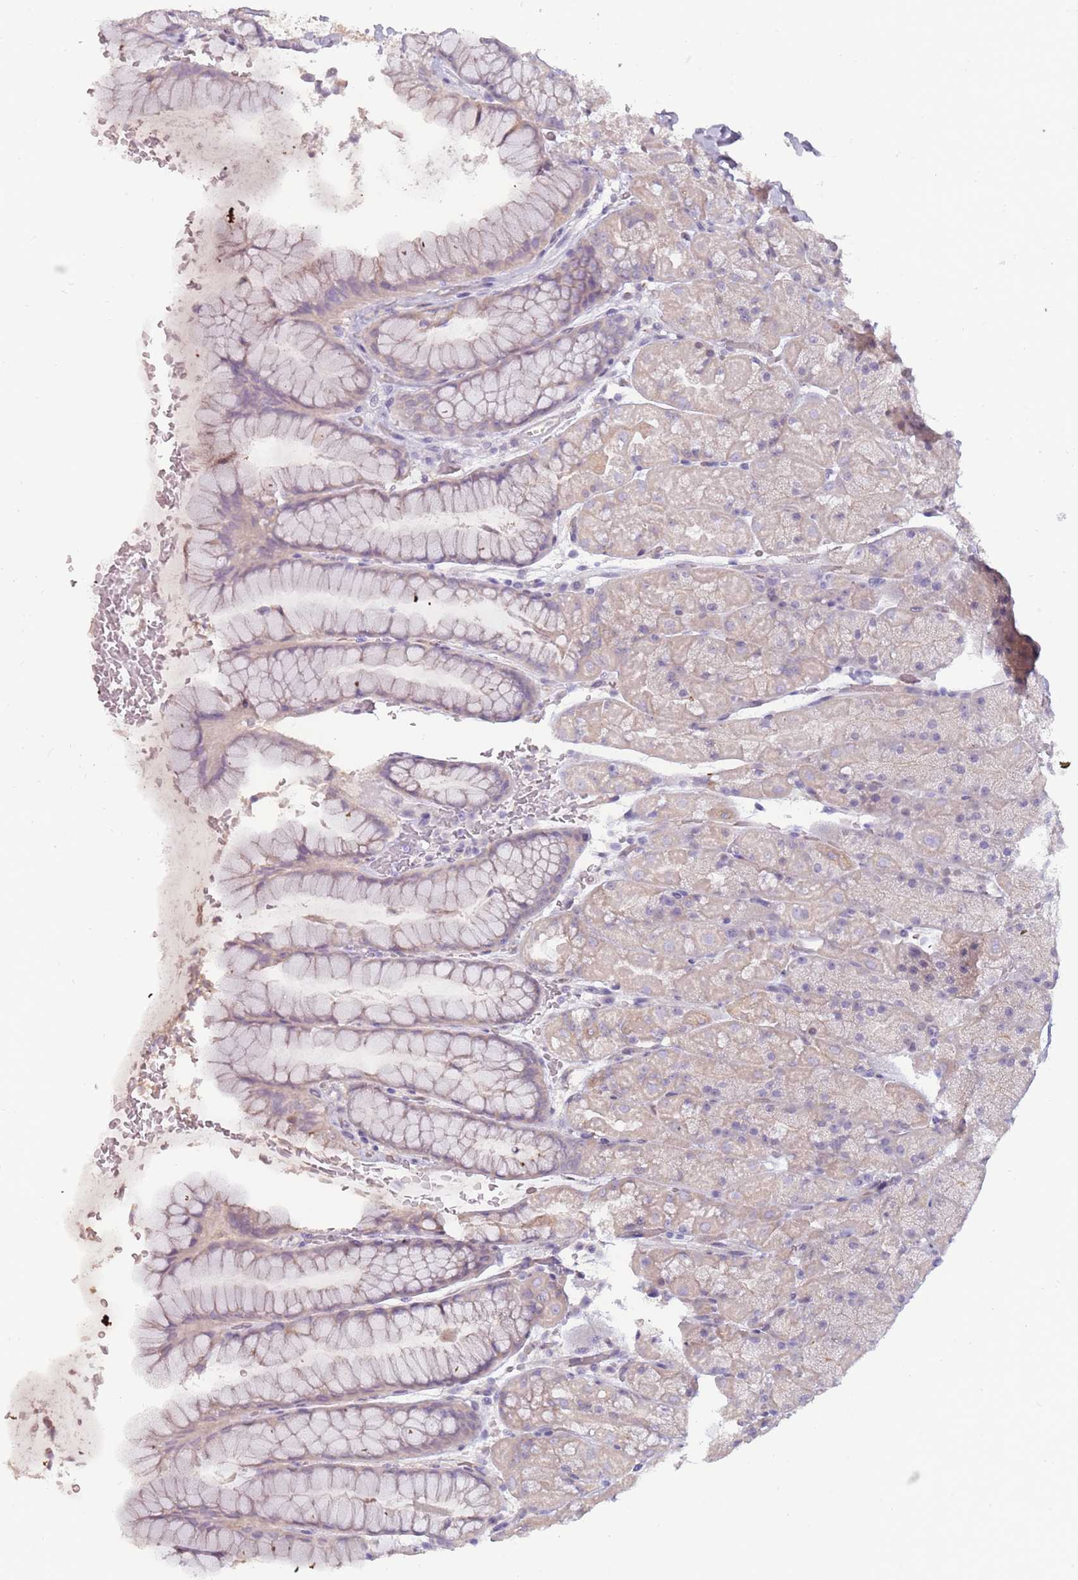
{"staining": {"intensity": "negative", "quantity": "none", "location": "none"}, "tissue": "stomach", "cell_type": "Glandular cells", "image_type": "normal", "snomed": [{"axis": "morphology", "description": "Normal tissue, NOS"}, {"axis": "topography", "description": "Stomach, upper"}, {"axis": "topography", "description": "Stomach, lower"}], "caption": "This is an immunohistochemistry image of unremarkable human stomach. There is no staining in glandular cells.", "gene": "RFX2", "patient": {"sex": "male", "age": 67}}